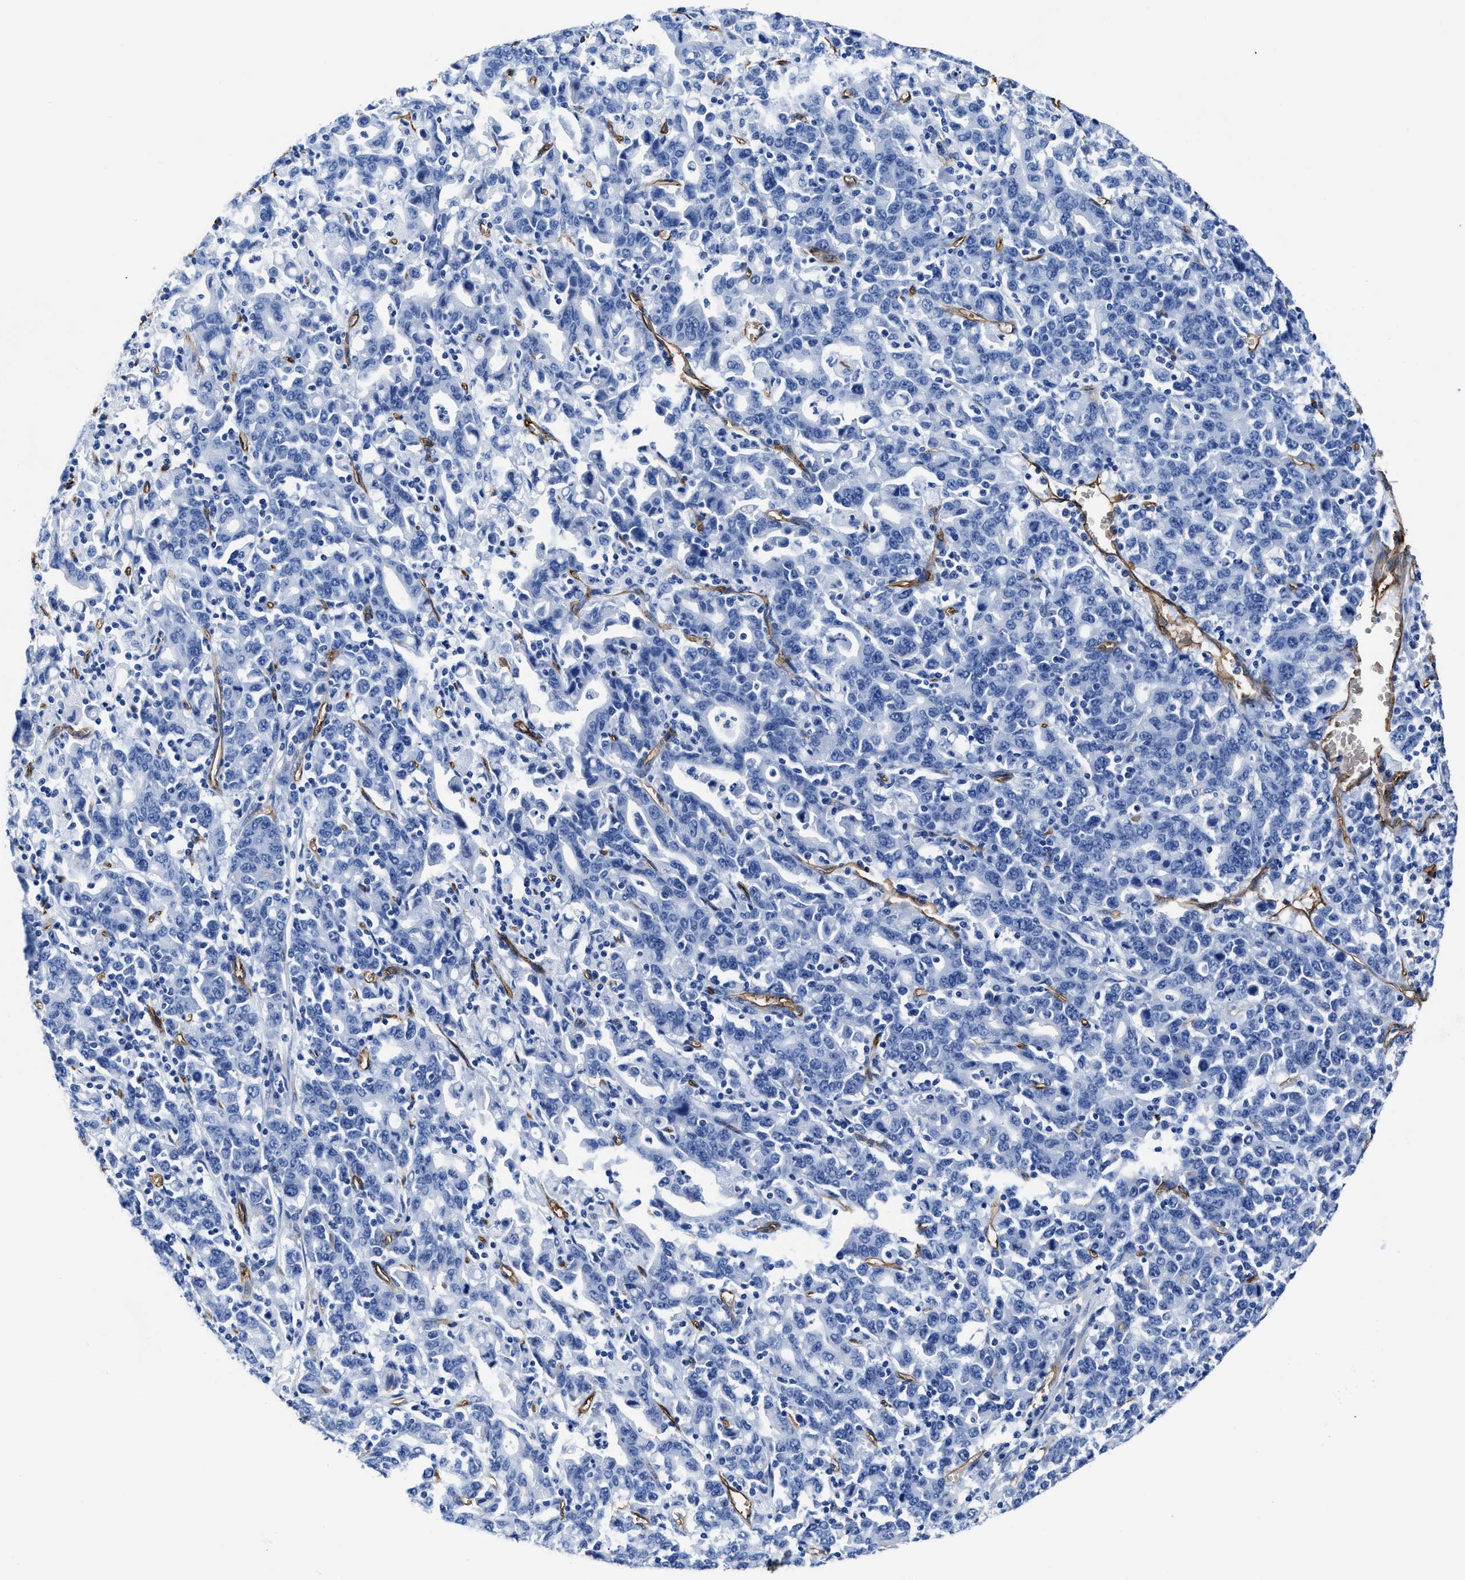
{"staining": {"intensity": "negative", "quantity": "none", "location": "none"}, "tissue": "stomach cancer", "cell_type": "Tumor cells", "image_type": "cancer", "snomed": [{"axis": "morphology", "description": "Adenocarcinoma, NOS"}, {"axis": "topography", "description": "Stomach, upper"}], "caption": "The micrograph displays no staining of tumor cells in adenocarcinoma (stomach).", "gene": "AQP1", "patient": {"sex": "male", "age": 69}}